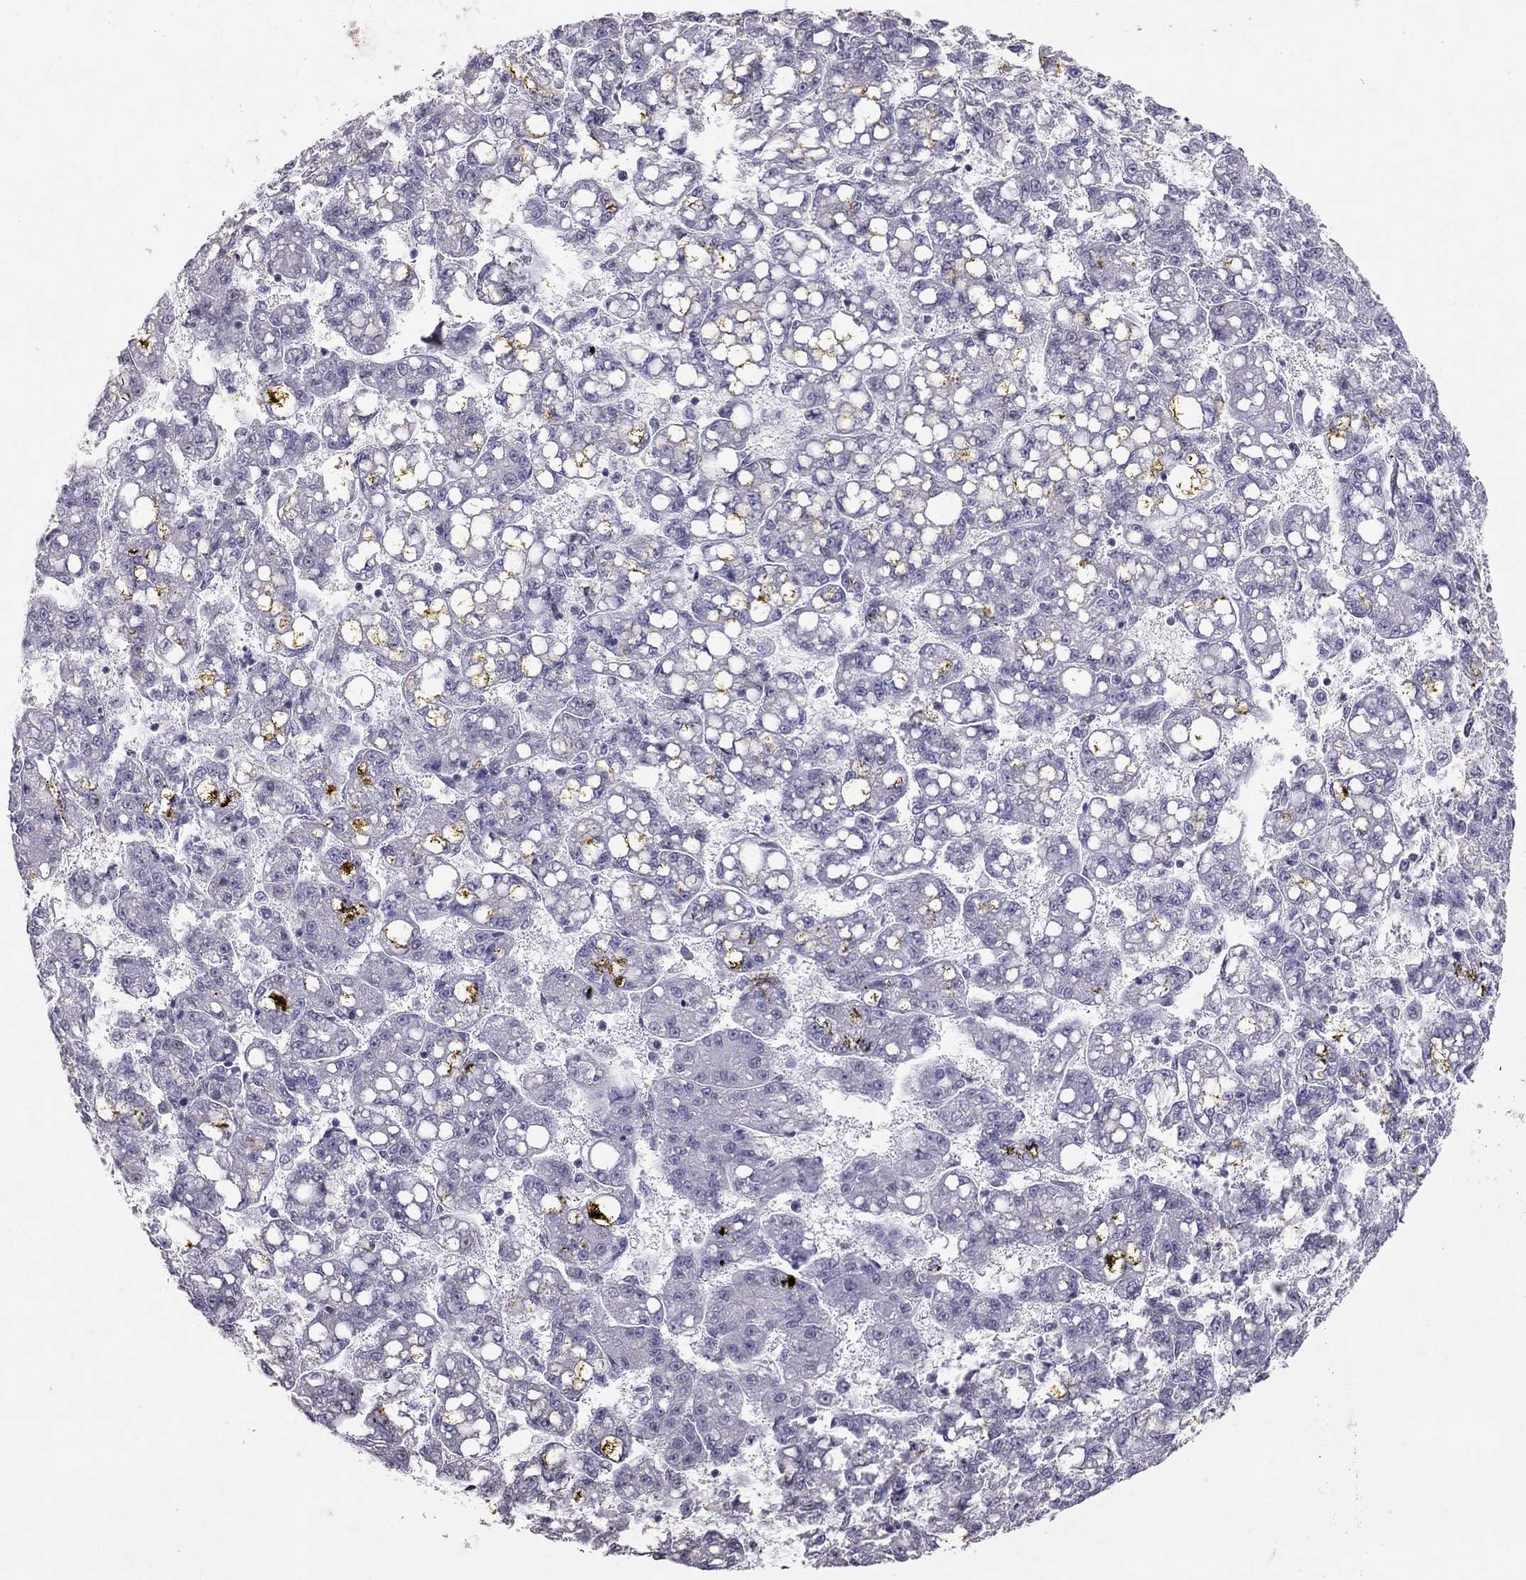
{"staining": {"intensity": "negative", "quantity": "none", "location": "none"}, "tissue": "liver cancer", "cell_type": "Tumor cells", "image_type": "cancer", "snomed": [{"axis": "morphology", "description": "Carcinoma, Hepatocellular, NOS"}, {"axis": "topography", "description": "Liver"}], "caption": "Image shows no significant protein positivity in tumor cells of hepatocellular carcinoma (liver).", "gene": "TSHB", "patient": {"sex": "female", "age": 65}}